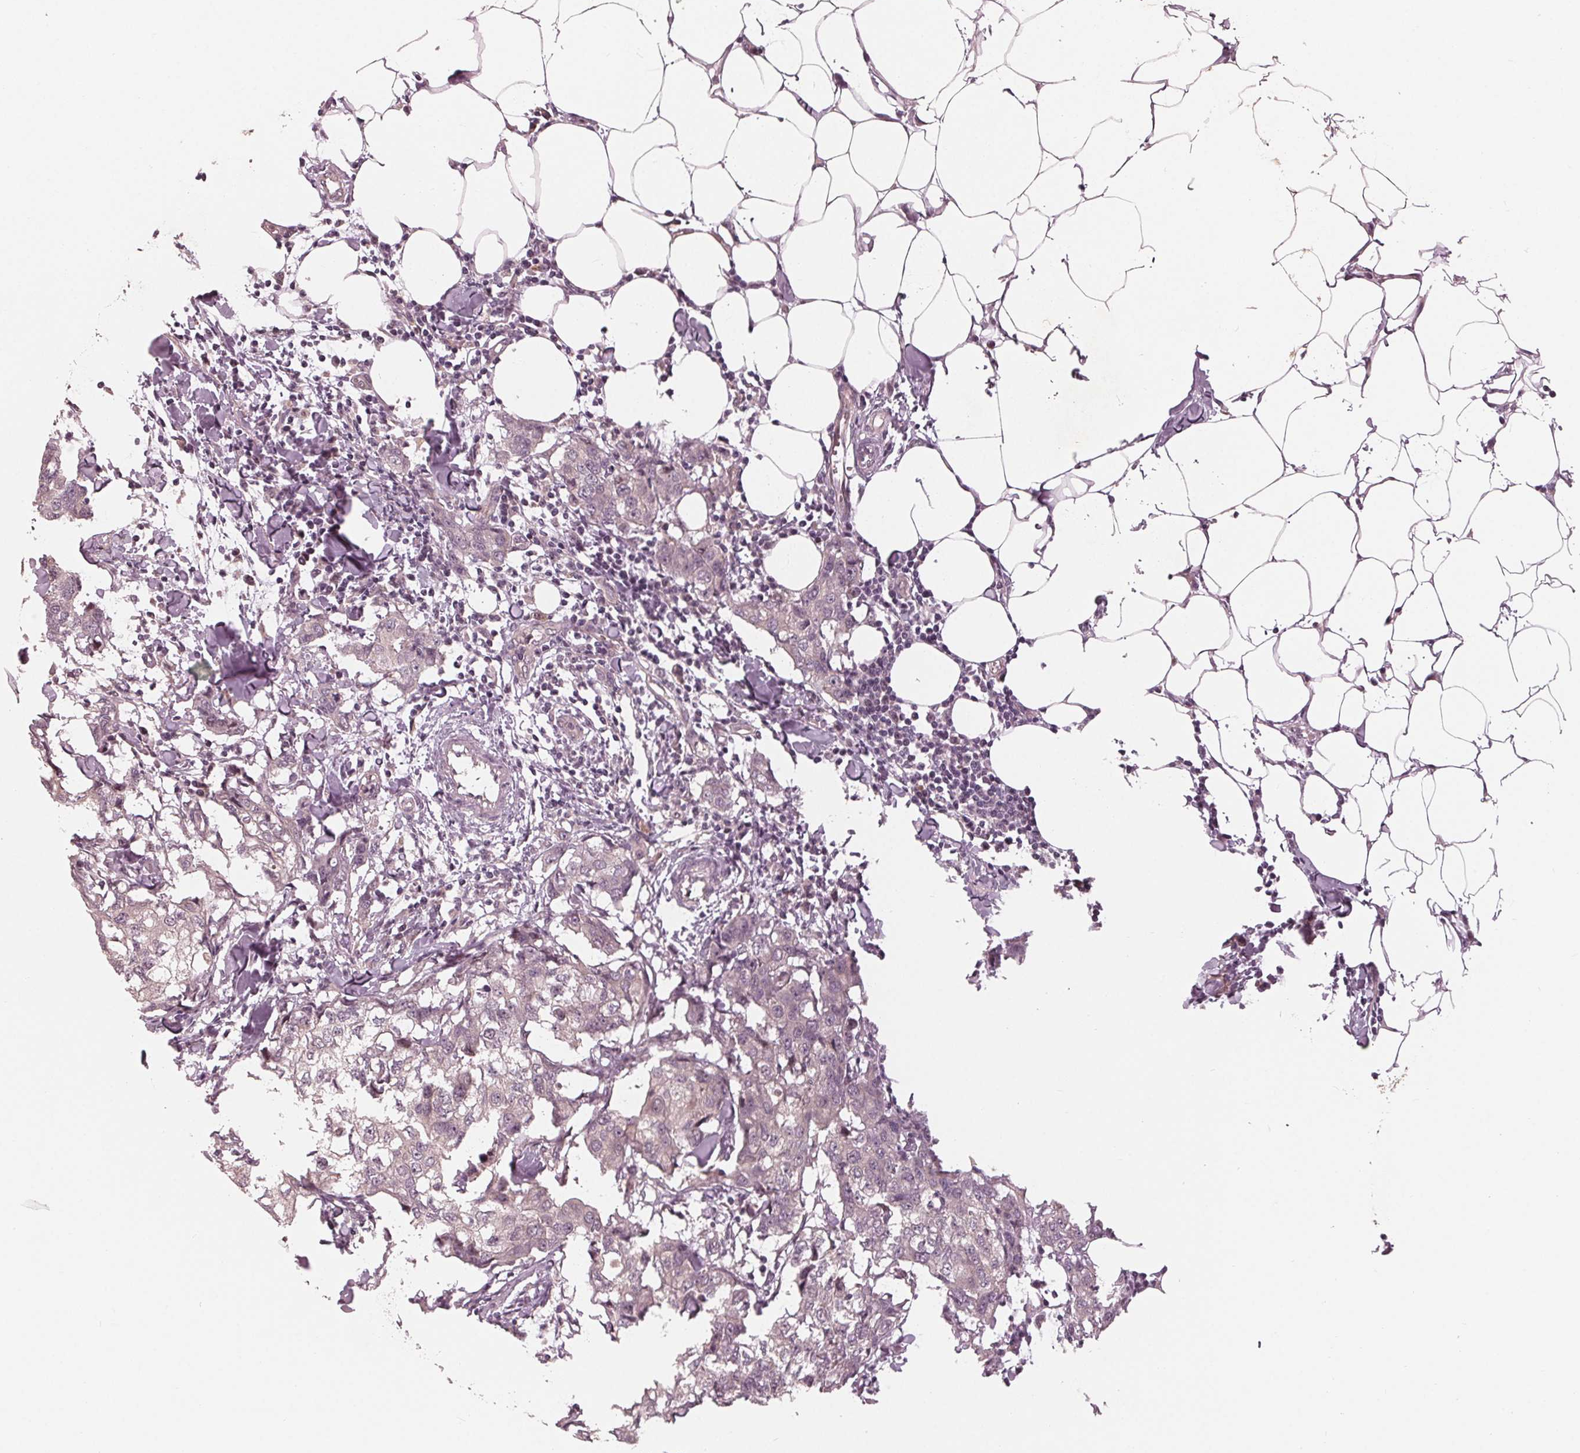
{"staining": {"intensity": "negative", "quantity": "none", "location": "none"}, "tissue": "breast cancer", "cell_type": "Tumor cells", "image_type": "cancer", "snomed": [{"axis": "morphology", "description": "Duct carcinoma"}, {"axis": "topography", "description": "Breast"}], "caption": "IHC photomicrograph of human invasive ductal carcinoma (breast) stained for a protein (brown), which displays no positivity in tumor cells. The staining is performed using DAB (3,3'-diaminobenzidine) brown chromogen with nuclei counter-stained in using hematoxylin.", "gene": "ZNF471", "patient": {"sex": "female", "age": 27}}